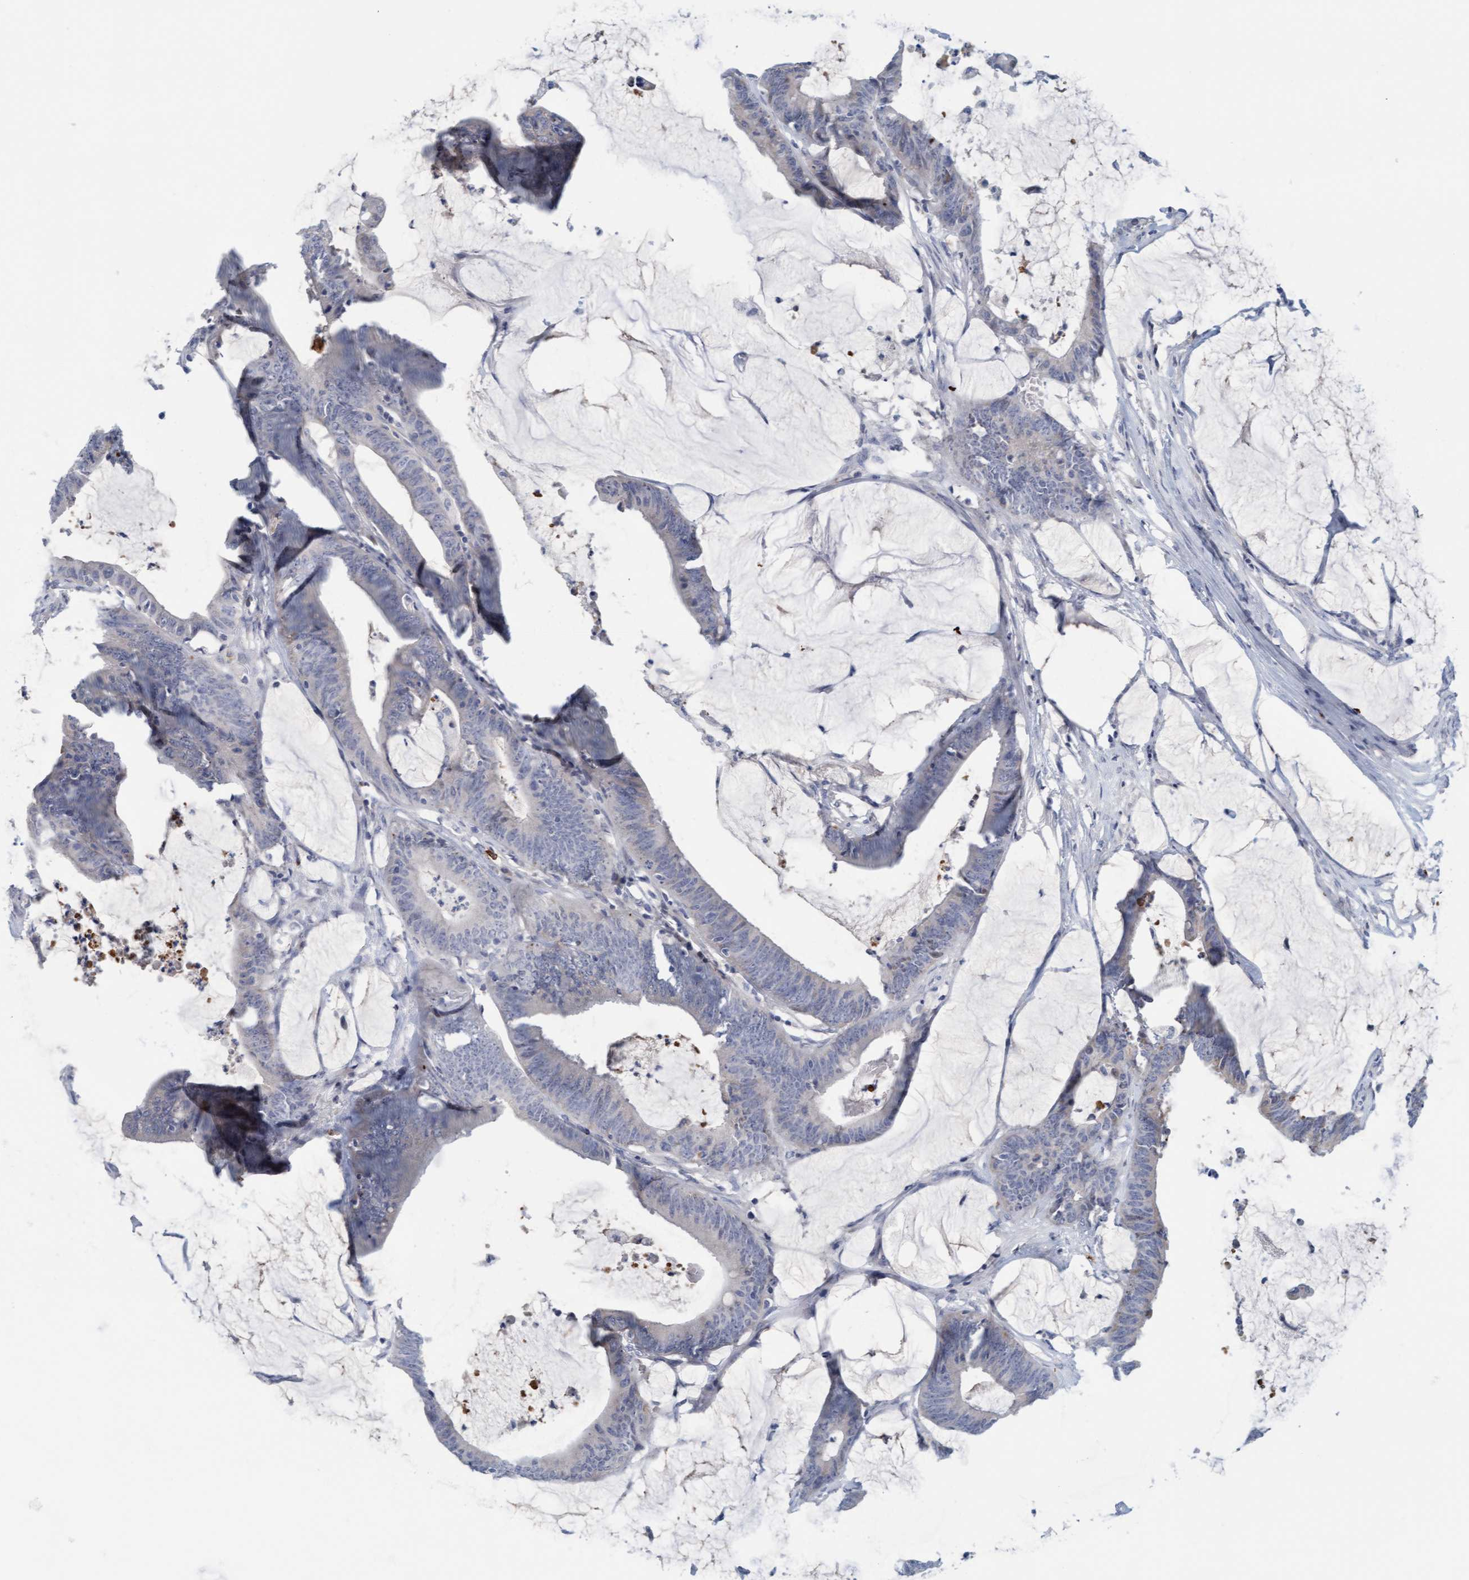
{"staining": {"intensity": "negative", "quantity": "none", "location": "none"}, "tissue": "colorectal cancer", "cell_type": "Tumor cells", "image_type": "cancer", "snomed": [{"axis": "morphology", "description": "Adenocarcinoma, NOS"}, {"axis": "topography", "description": "Rectum"}], "caption": "Tumor cells are negative for protein expression in human colorectal adenocarcinoma. (IHC, brightfield microscopy, high magnification).", "gene": "CPA3", "patient": {"sex": "female", "age": 66}}